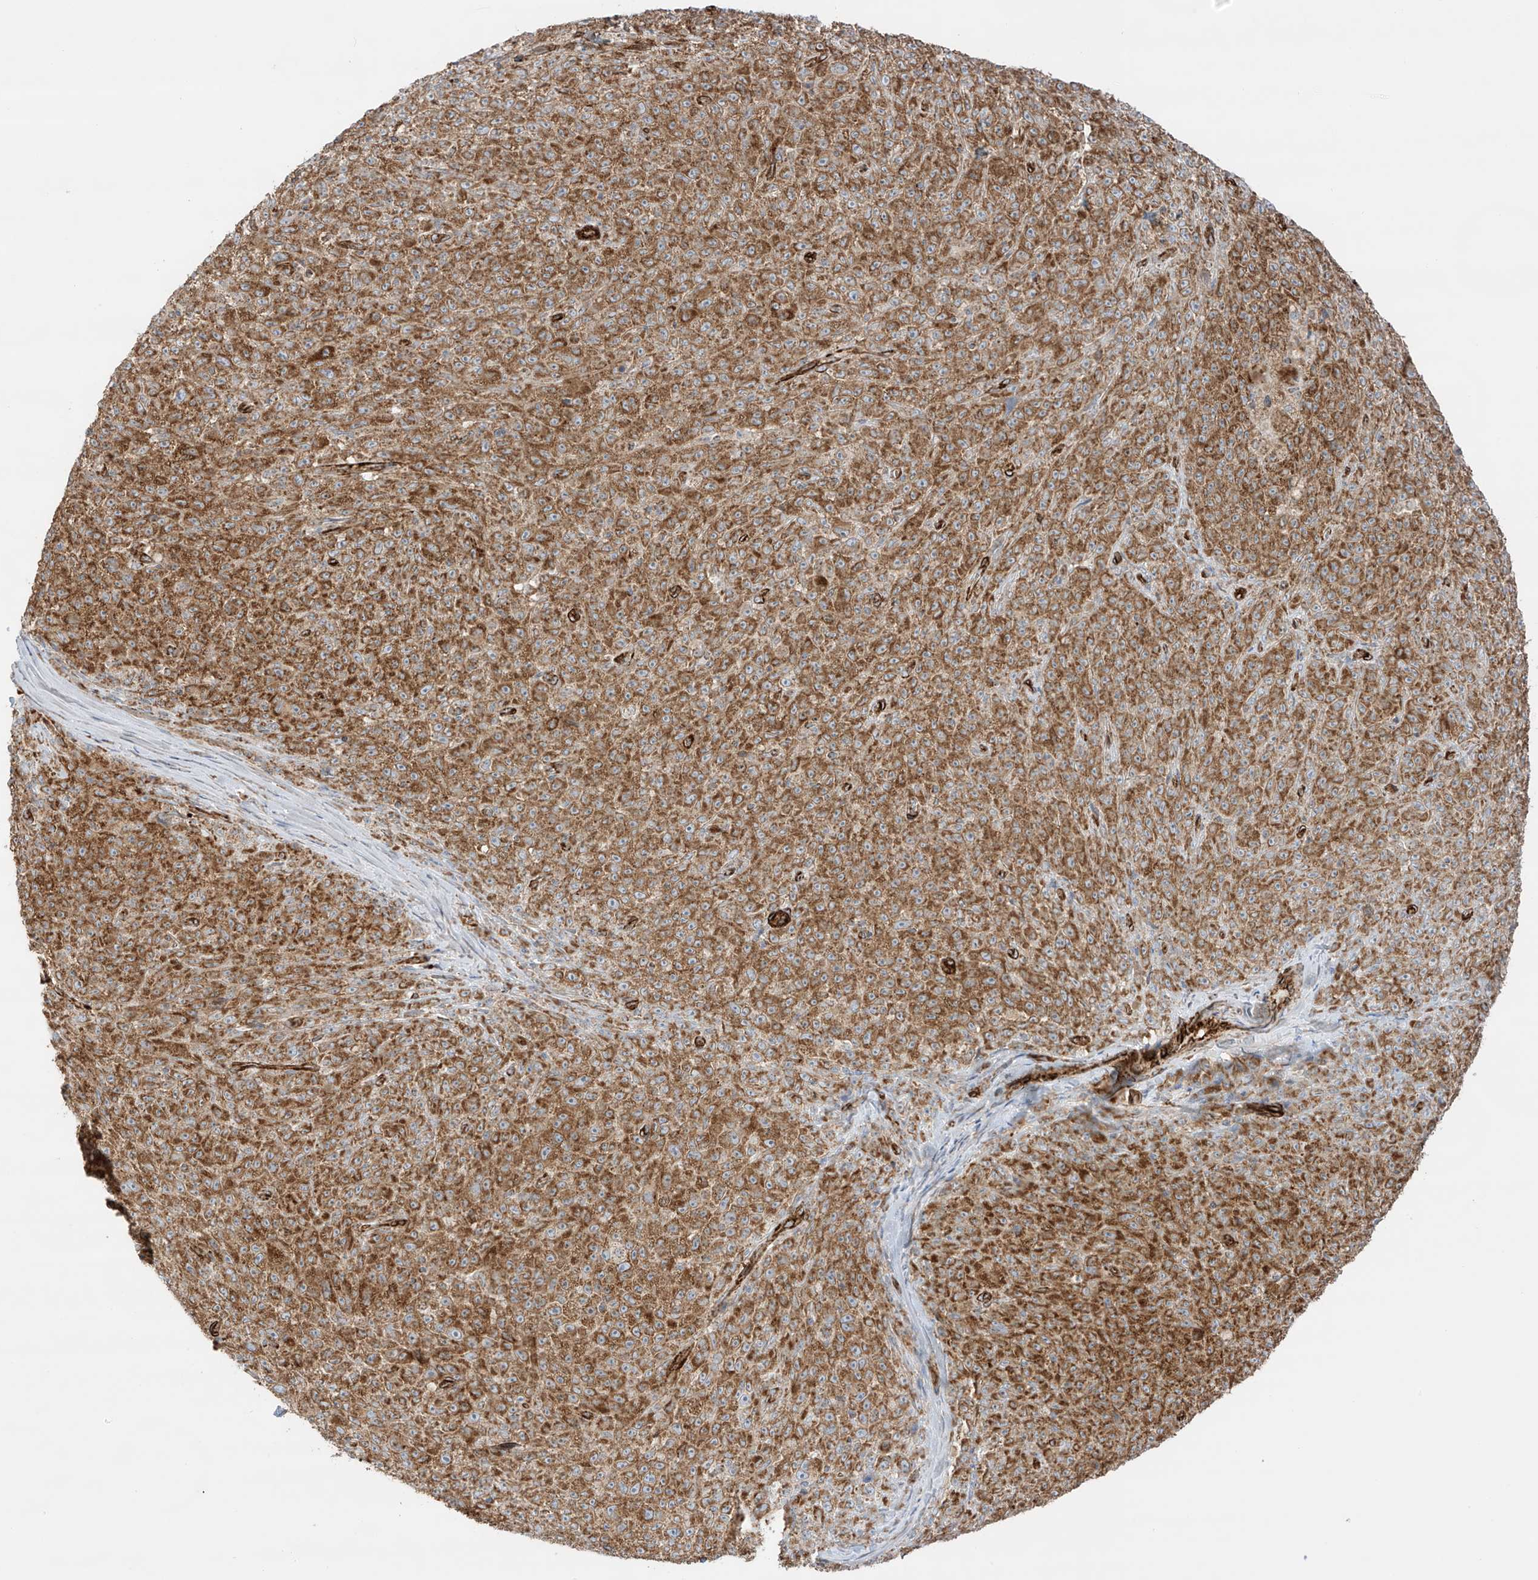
{"staining": {"intensity": "moderate", "quantity": ">75%", "location": "cytoplasmic/membranous"}, "tissue": "melanoma", "cell_type": "Tumor cells", "image_type": "cancer", "snomed": [{"axis": "morphology", "description": "Malignant melanoma, NOS"}, {"axis": "topography", "description": "Skin"}], "caption": "Immunohistochemistry image of neoplastic tissue: human malignant melanoma stained using immunohistochemistry reveals medium levels of moderate protein expression localized specifically in the cytoplasmic/membranous of tumor cells, appearing as a cytoplasmic/membranous brown color.", "gene": "ABCB7", "patient": {"sex": "female", "age": 82}}